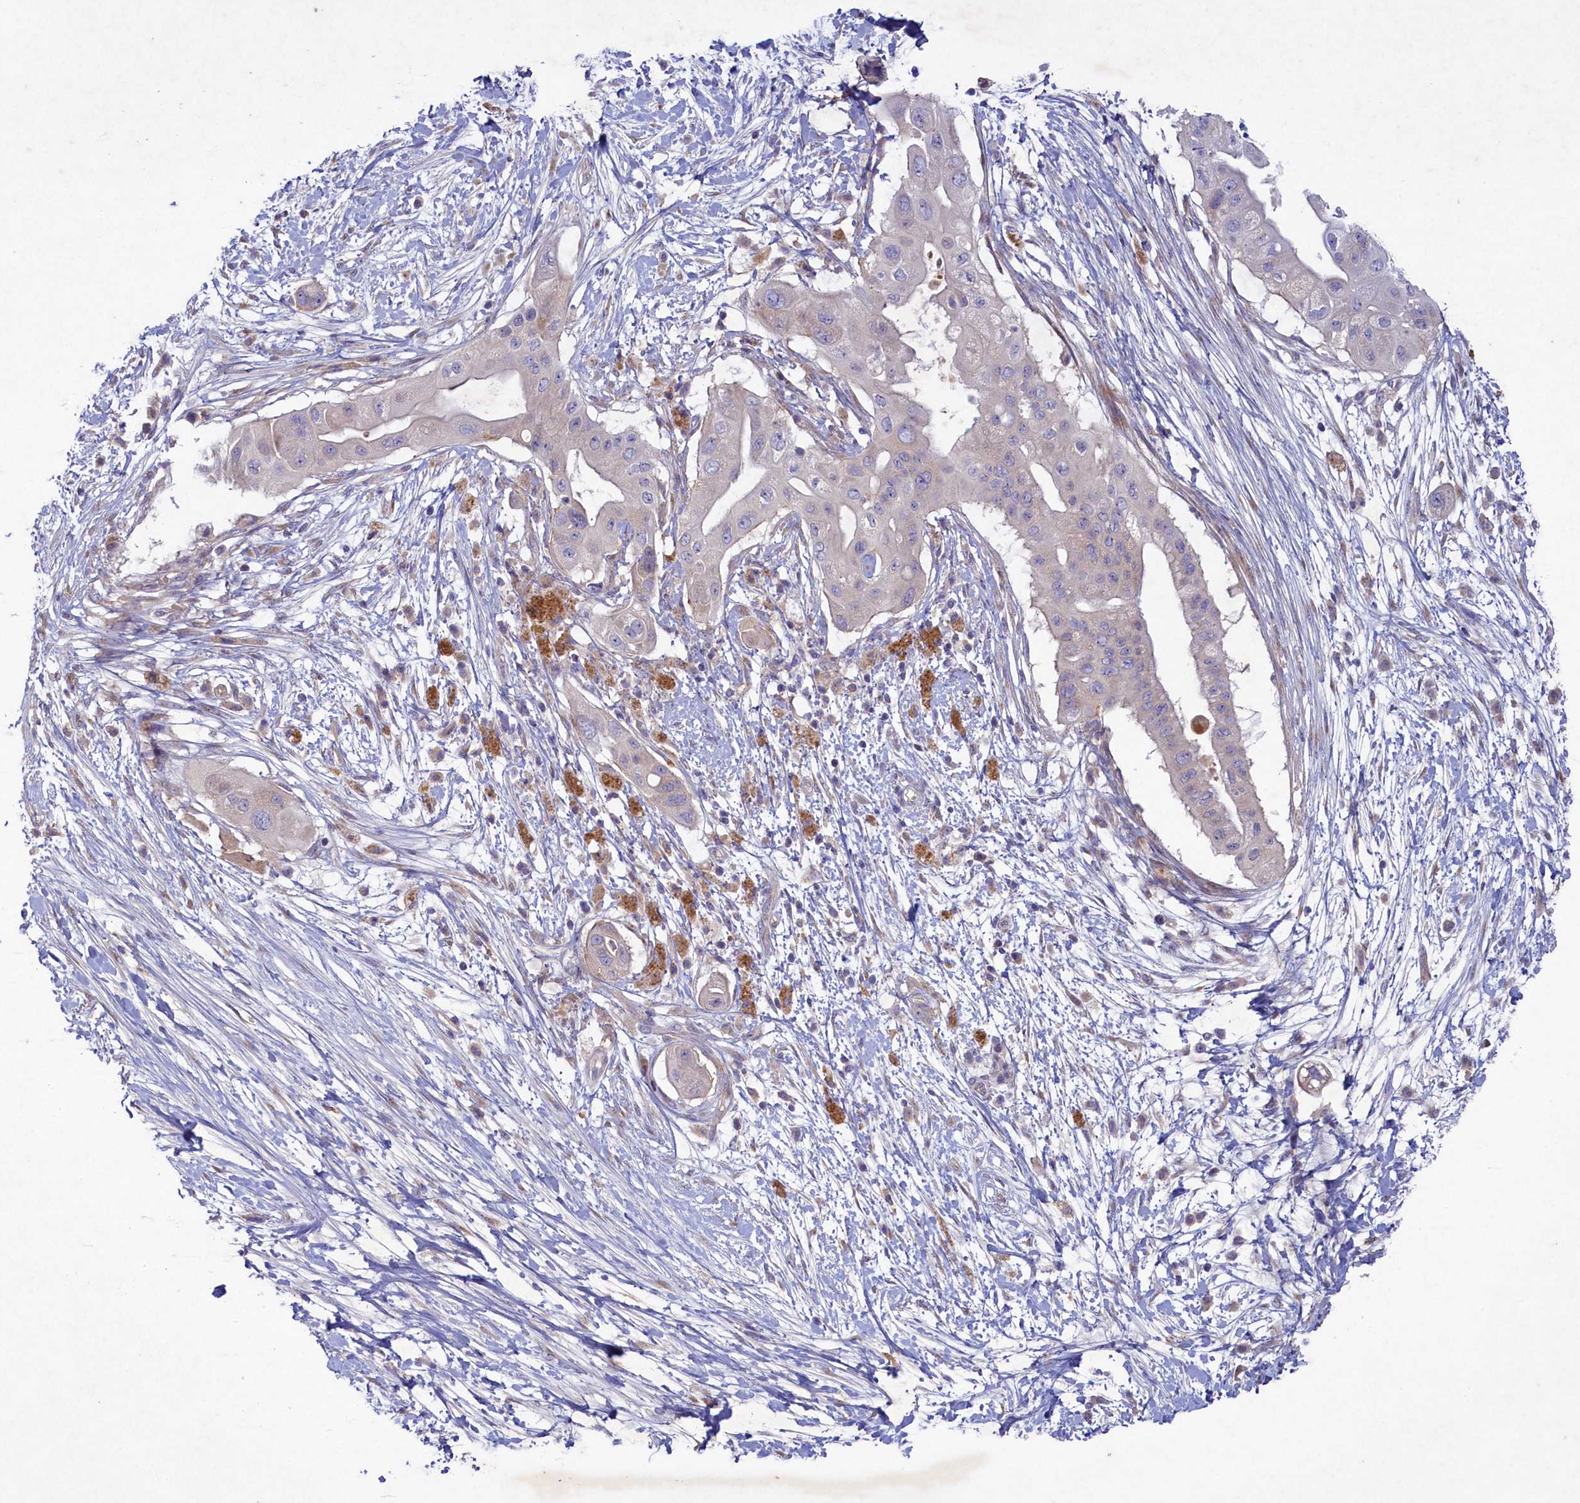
{"staining": {"intensity": "negative", "quantity": "none", "location": "none"}, "tissue": "pancreatic cancer", "cell_type": "Tumor cells", "image_type": "cancer", "snomed": [{"axis": "morphology", "description": "Adenocarcinoma, NOS"}, {"axis": "topography", "description": "Pancreas"}], "caption": "Immunohistochemical staining of adenocarcinoma (pancreatic) shows no significant expression in tumor cells.", "gene": "PLEKHG6", "patient": {"sex": "male", "age": 68}}